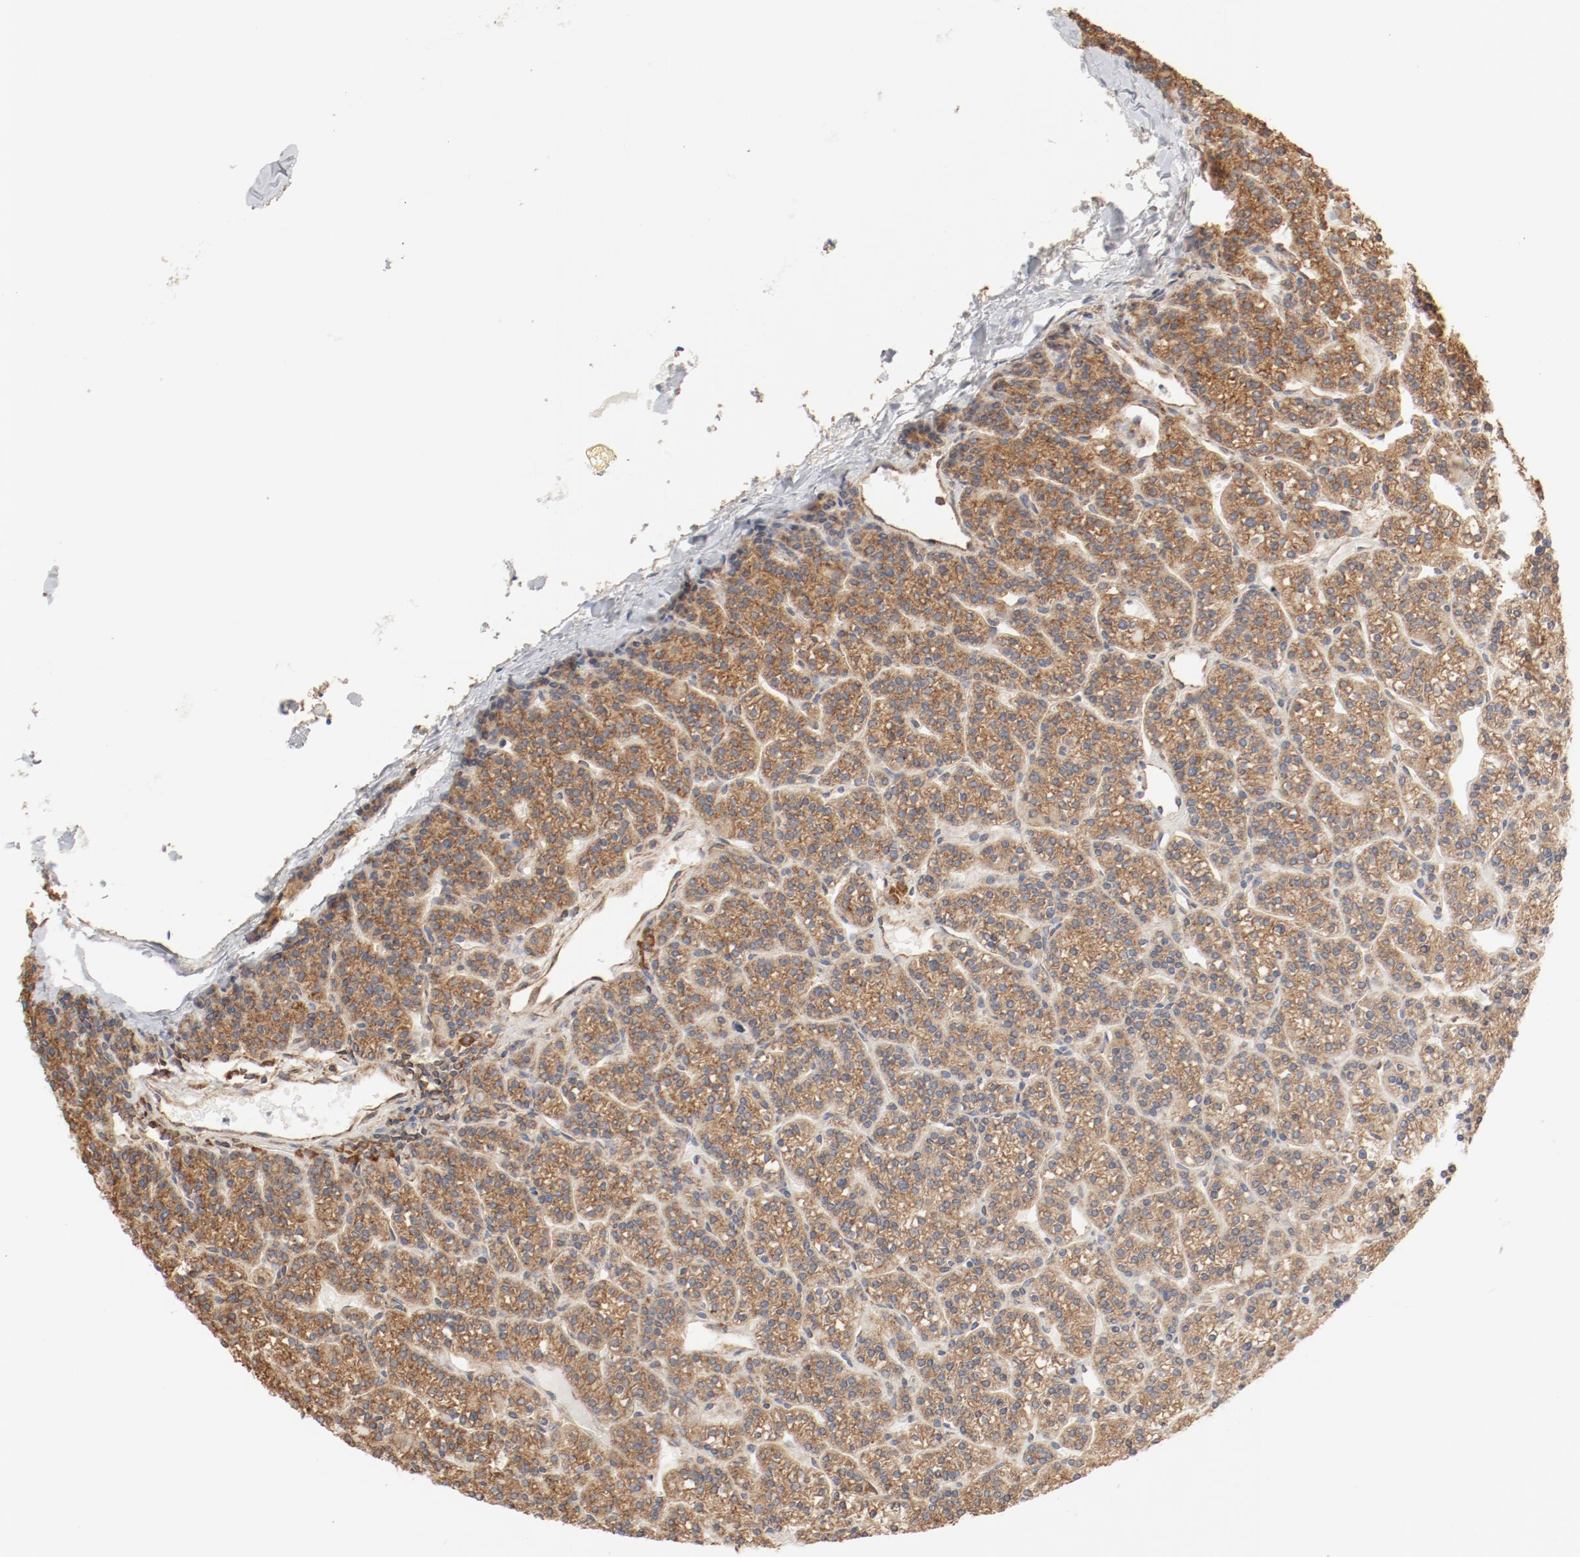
{"staining": {"intensity": "moderate", "quantity": ">75%", "location": "cytoplasmic/membranous"}, "tissue": "parathyroid gland", "cell_type": "Glandular cells", "image_type": "normal", "snomed": [{"axis": "morphology", "description": "Normal tissue, NOS"}, {"axis": "topography", "description": "Parathyroid gland"}], "caption": "Moderate cytoplasmic/membranous positivity is appreciated in approximately >75% of glandular cells in normal parathyroid gland.", "gene": "RPS6", "patient": {"sex": "female", "age": 50}}